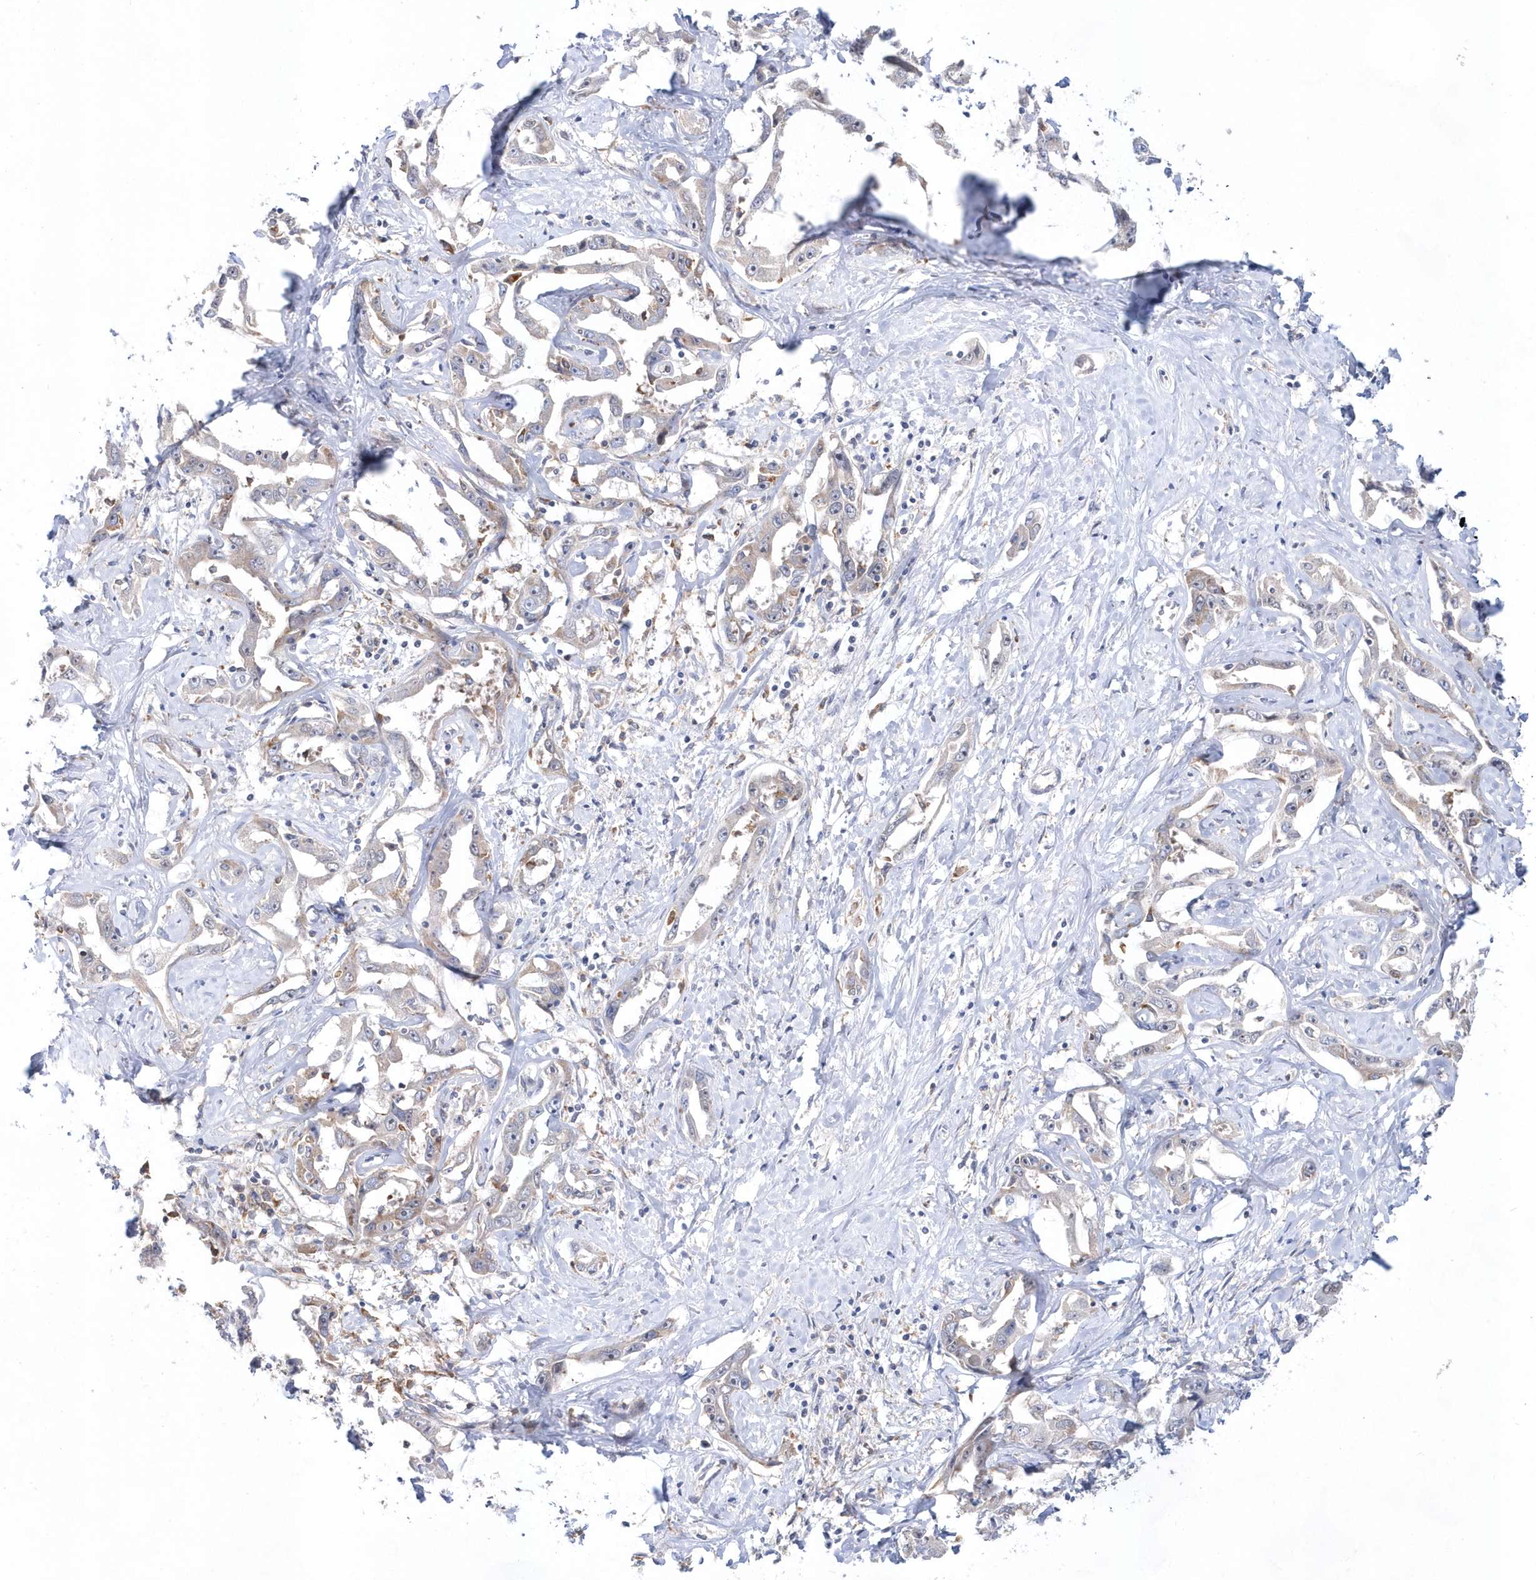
{"staining": {"intensity": "weak", "quantity": "<25%", "location": "cytoplasmic/membranous"}, "tissue": "liver cancer", "cell_type": "Tumor cells", "image_type": "cancer", "snomed": [{"axis": "morphology", "description": "Cholangiocarcinoma"}, {"axis": "topography", "description": "Liver"}], "caption": "This is a micrograph of immunohistochemistry staining of liver cancer (cholangiocarcinoma), which shows no expression in tumor cells.", "gene": "BDH2", "patient": {"sex": "male", "age": 59}}